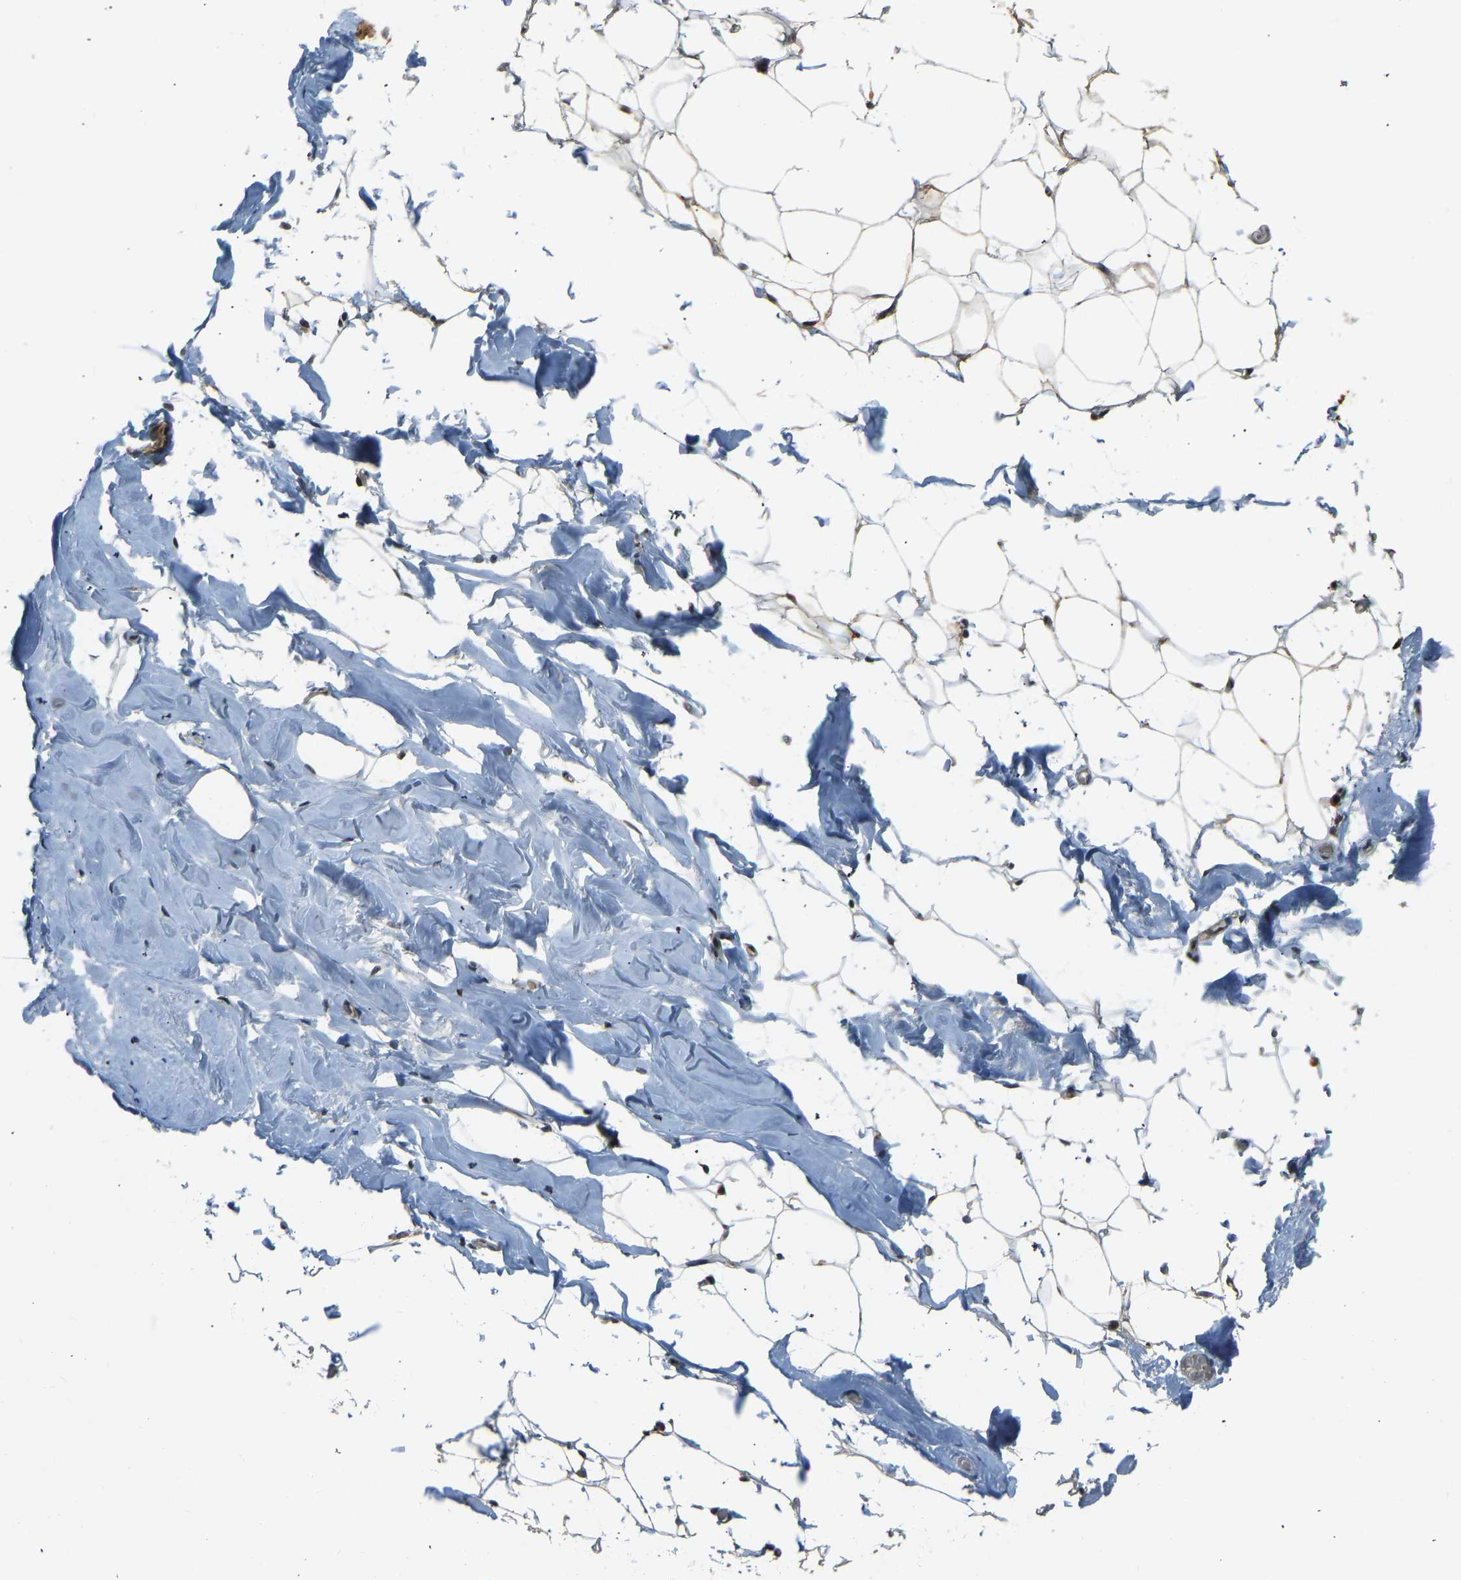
{"staining": {"intensity": "moderate", "quantity": ">75%", "location": "nuclear"}, "tissue": "adipose tissue", "cell_type": "Adipocytes", "image_type": "normal", "snomed": [{"axis": "morphology", "description": "Normal tissue, NOS"}, {"axis": "topography", "description": "Breast"}, {"axis": "topography", "description": "Soft tissue"}], "caption": "High-power microscopy captured an immunohistochemistry micrograph of benign adipose tissue, revealing moderate nuclear staining in about >75% of adipocytes.", "gene": "SVOPL", "patient": {"sex": "female", "age": 75}}